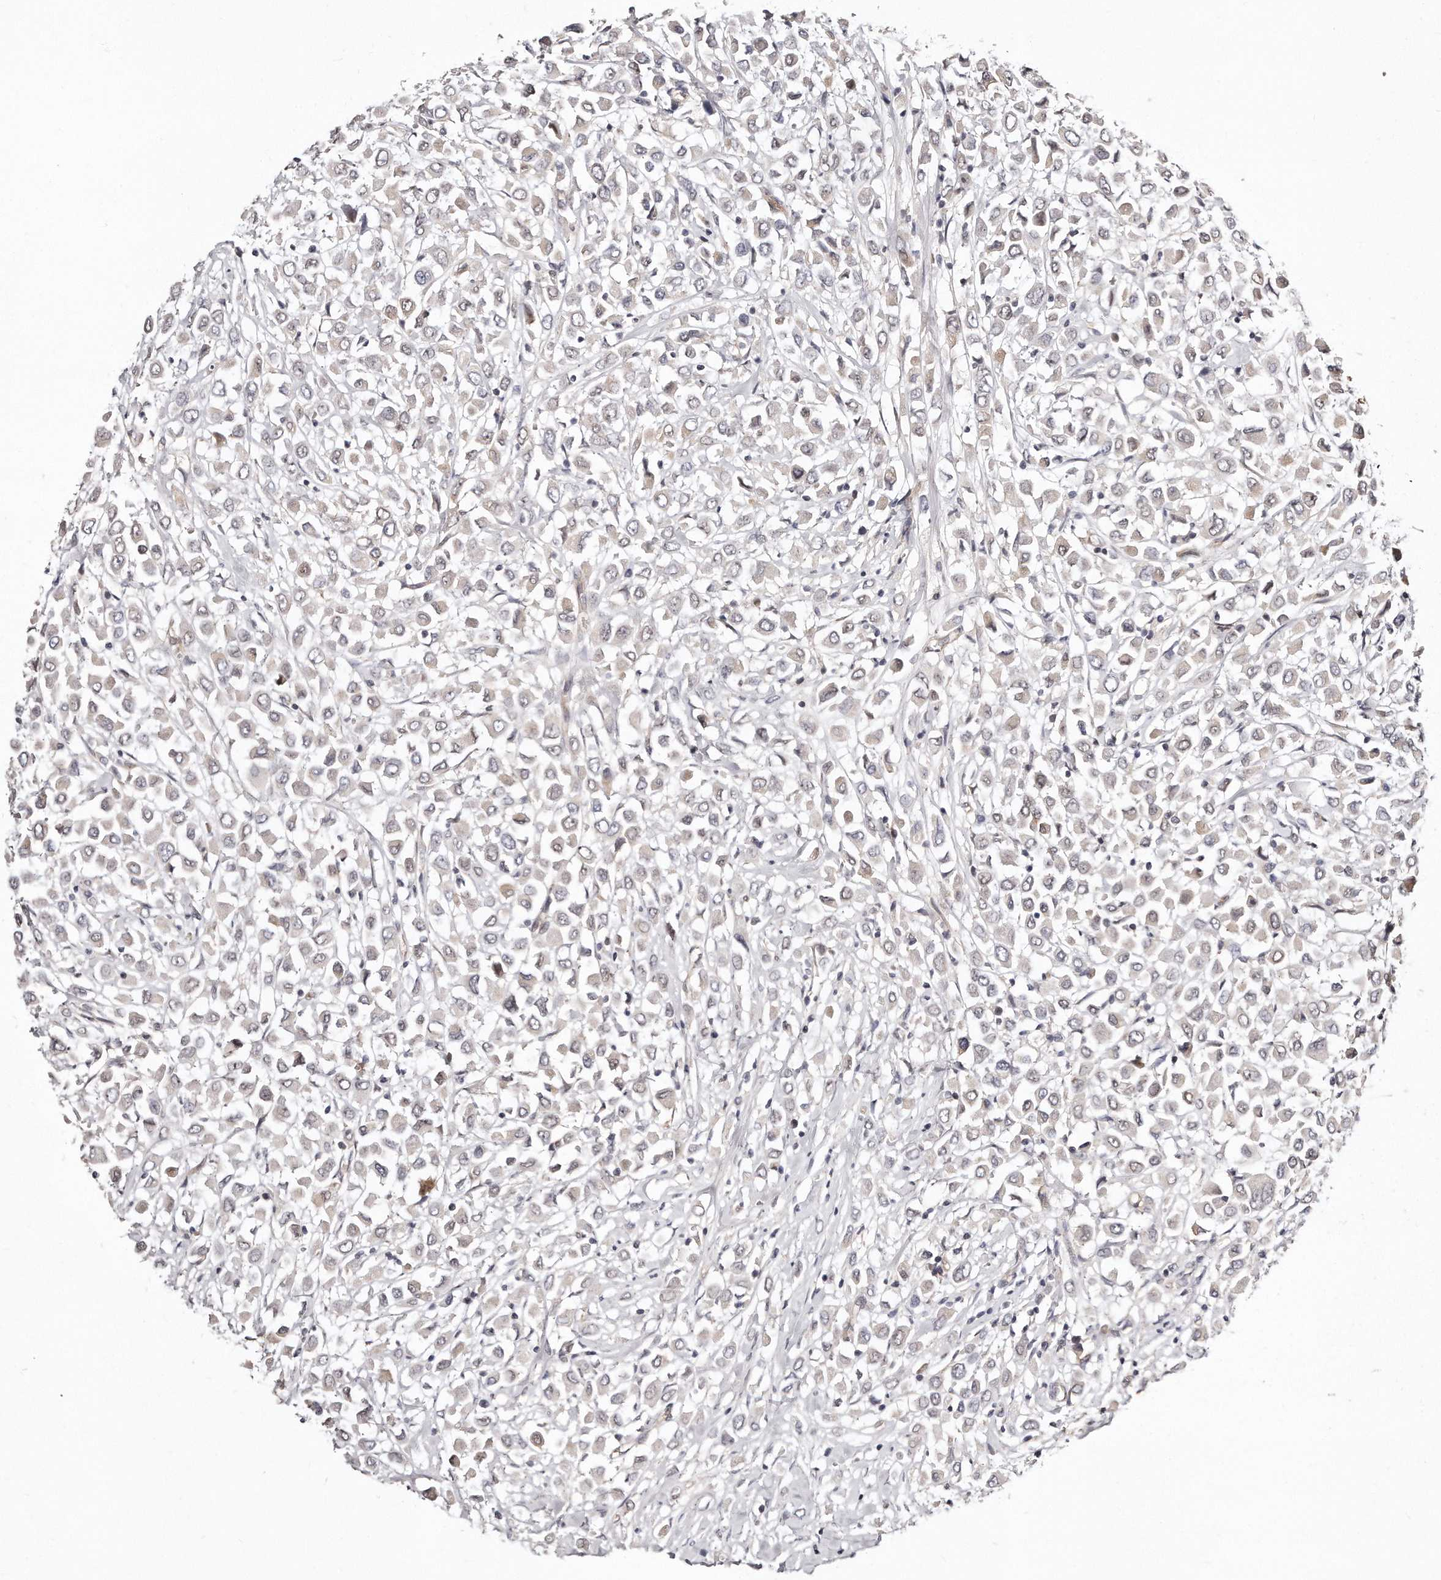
{"staining": {"intensity": "negative", "quantity": "none", "location": "none"}, "tissue": "breast cancer", "cell_type": "Tumor cells", "image_type": "cancer", "snomed": [{"axis": "morphology", "description": "Duct carcinoma"}, {"axis": "topography", "description": "Breast"}], "caption": "This is an IHC image of breast cancer (infiltrating ductal carcinoma). There is no expression in tumor cells.", "gene": "CASZ1", "patient": {"sex": "female", "age": 61}}